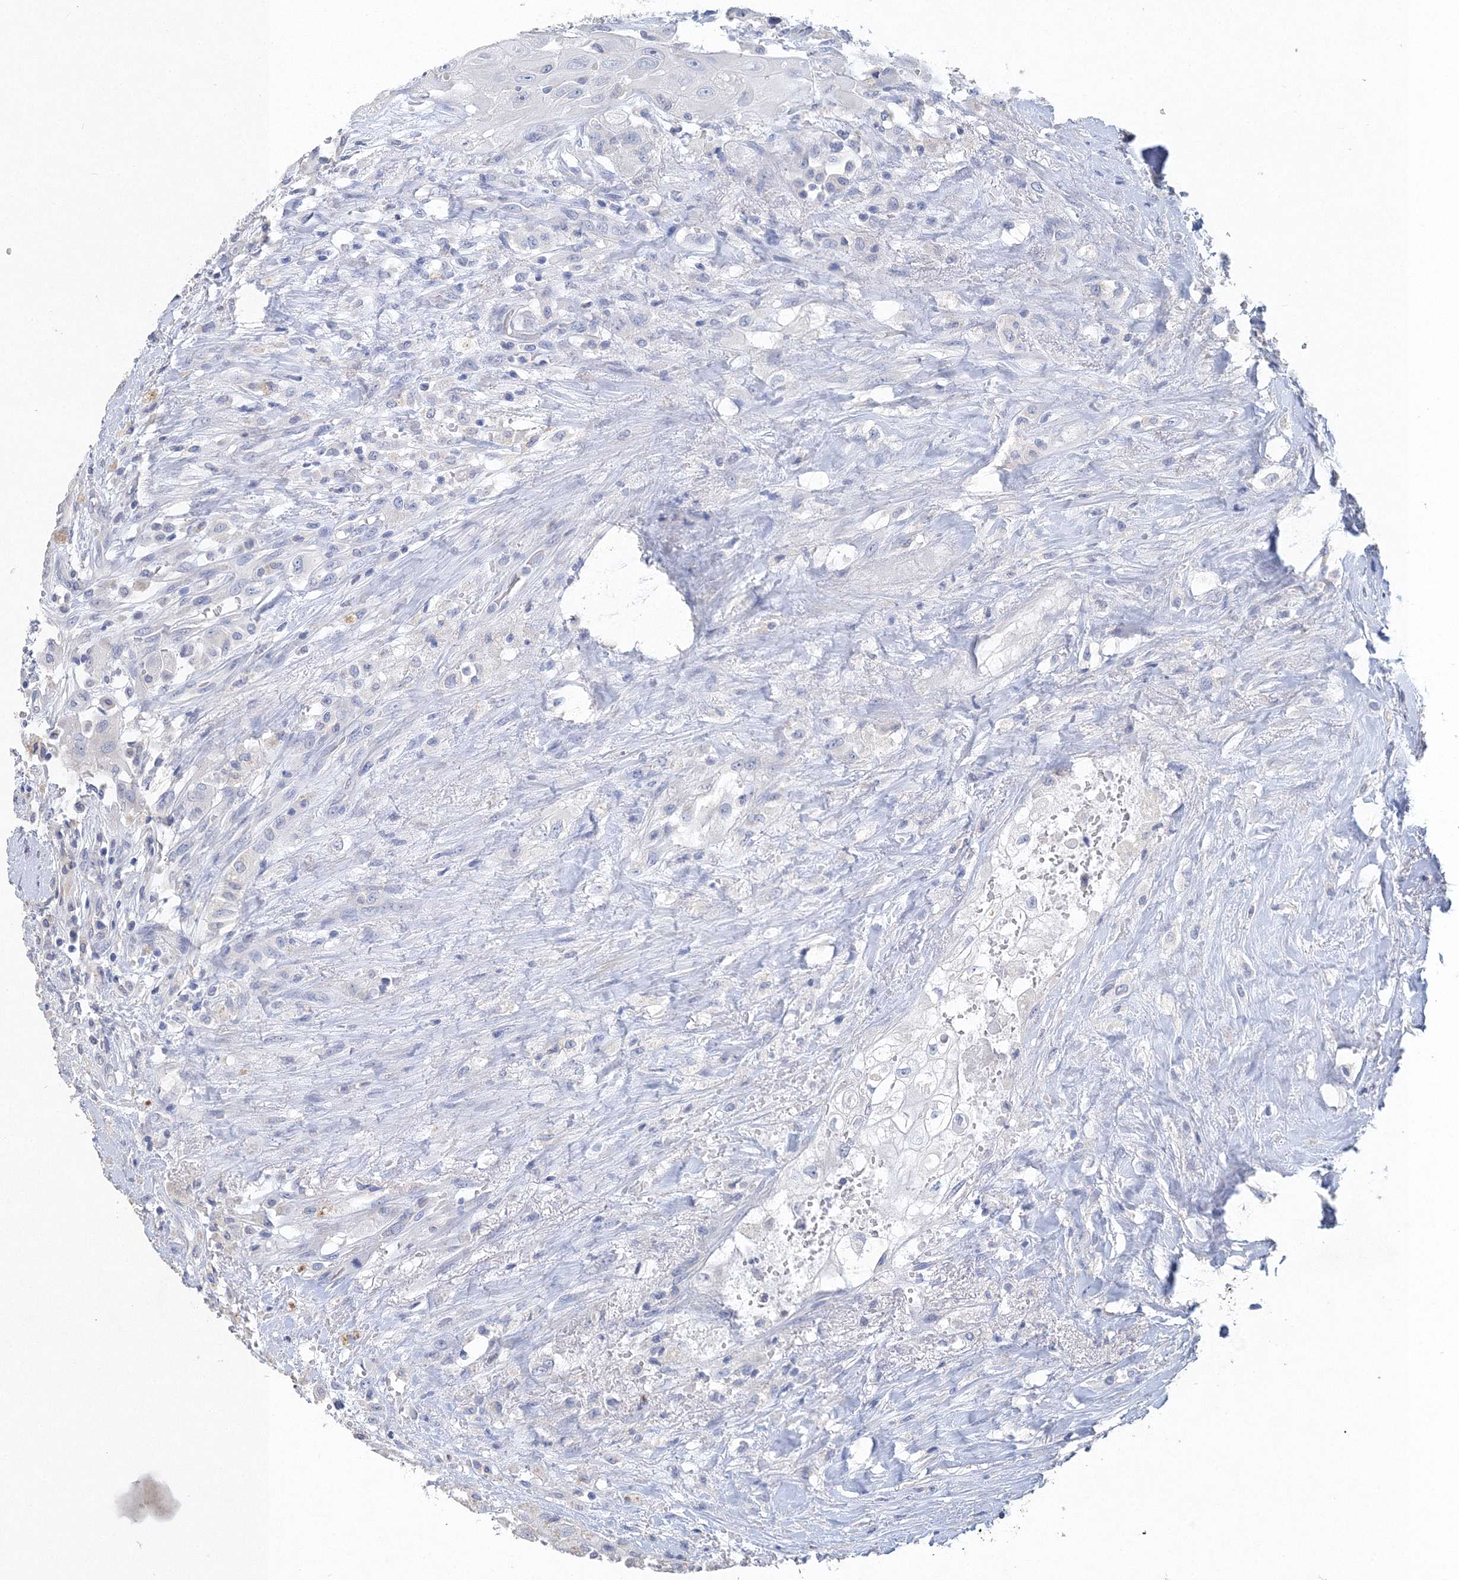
{"staining": {"intensity": "negative", "quantity": "none", "location": "none"}, "tissue": "thyroid cancer", "cell_type": "Tumor cells", "image_type": "cancer", "snomed": [{"axis": "morphology", "description": "Papillary adenocarcinoma, NOS"}, {"axis": "topography", "description": "Thyroid gland"}], "caption": "Thyroid cancer (papillary adenocarcinoma) was stained to show a protein in brown. There is no significant staining in tumor cells.", "gene": "OSBPL6", "patient": {"sex": "female", "age": 59}}